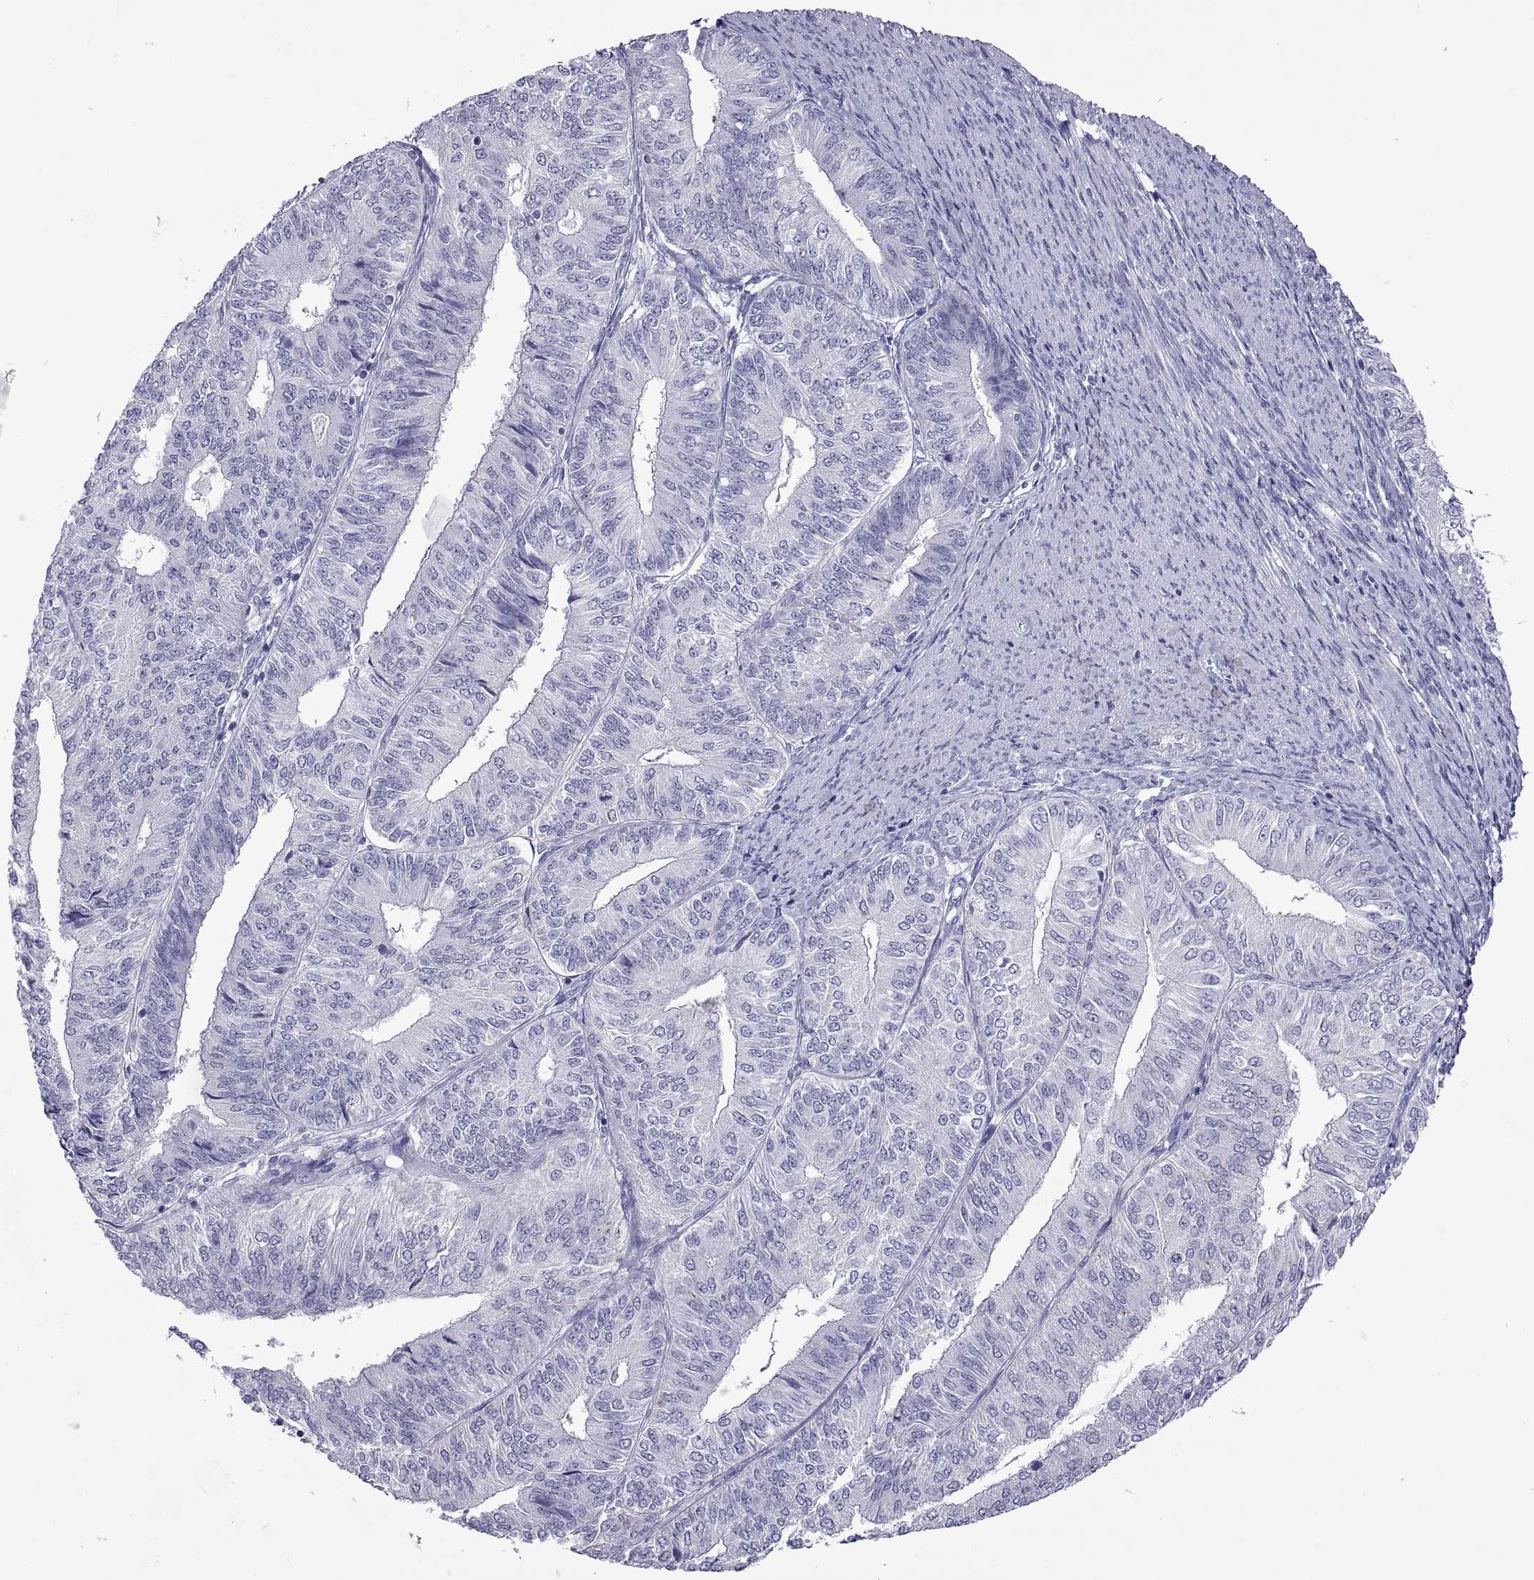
{"staining": {"intensity": "negative", "quantity": "none", "location": "none"}, "tissue": "endometrial cancer", "cell_type": "Tumor cells", "image_type": "cancer", "snomed": [{"axis": "morphology", "description": "Adenocarcinoma, NOS"}, {"axis": "topography", "description": "Endometrium"}], "caption": "Tumor cells are negative for brown protein staining in adenocarcinoma (endometrial).", "gene": "VSX2", "patient": {"sex": "female", "age": 58}}